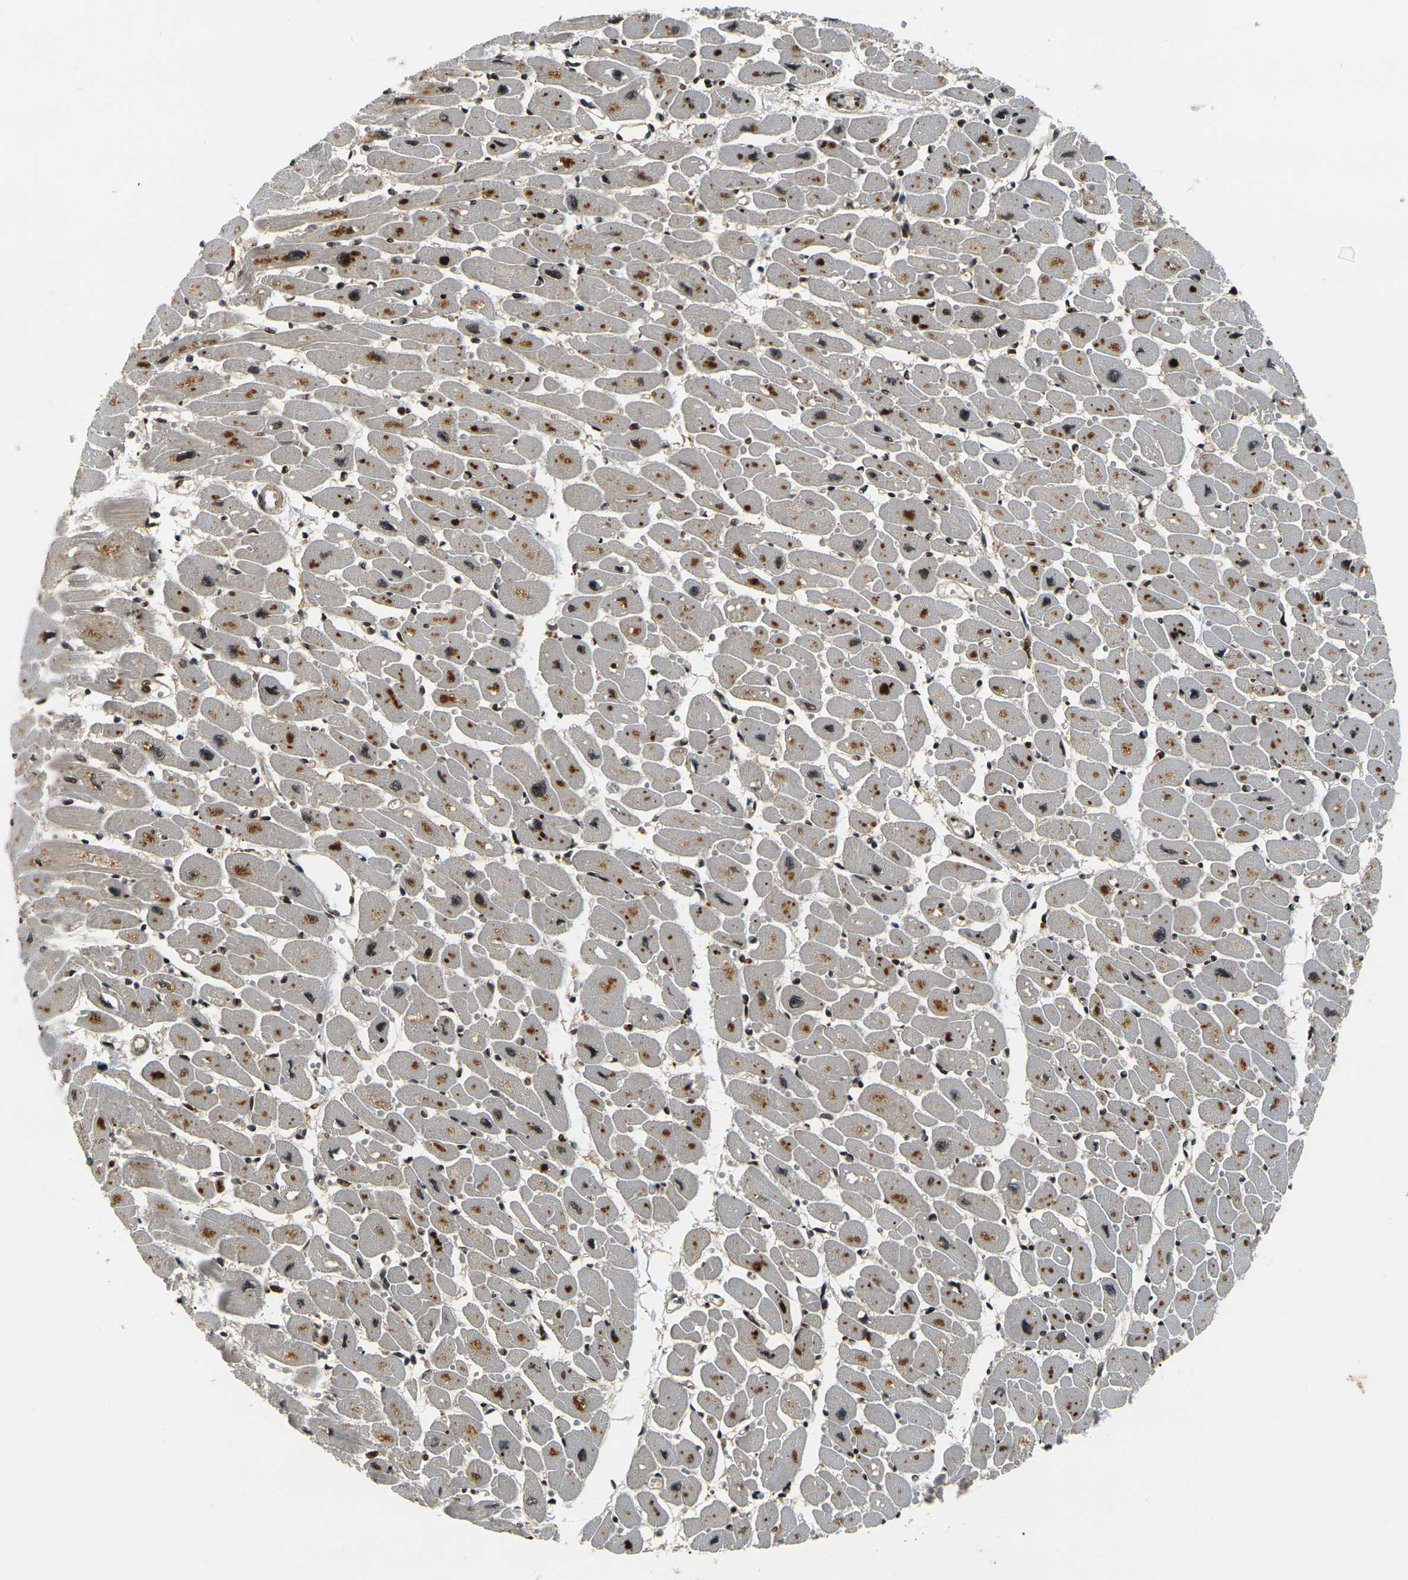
{"staining": {"intensity": "moderate", "quantity": ">75%", "location": "cytoplasmic/membranous,nuclear"}, "tissue": "heart muscle", "cell_type": "Cardiomyocytes", "image_type": "normal", "snomed": [{"axis": "morphology", "description": "Normal tissue, NOS"}, {"axis": "topography", "description": "Heart"}], "caption": "This is a photomicrograph of immunohistochemistry (IHC) staining of benign heart muscle, which shows moderate staining in the cytoplasmic/membranous,nuclear of cardiomyocytes.", "gene": "ACTL6A", "patient": {"sex": "female", "age": 54}}